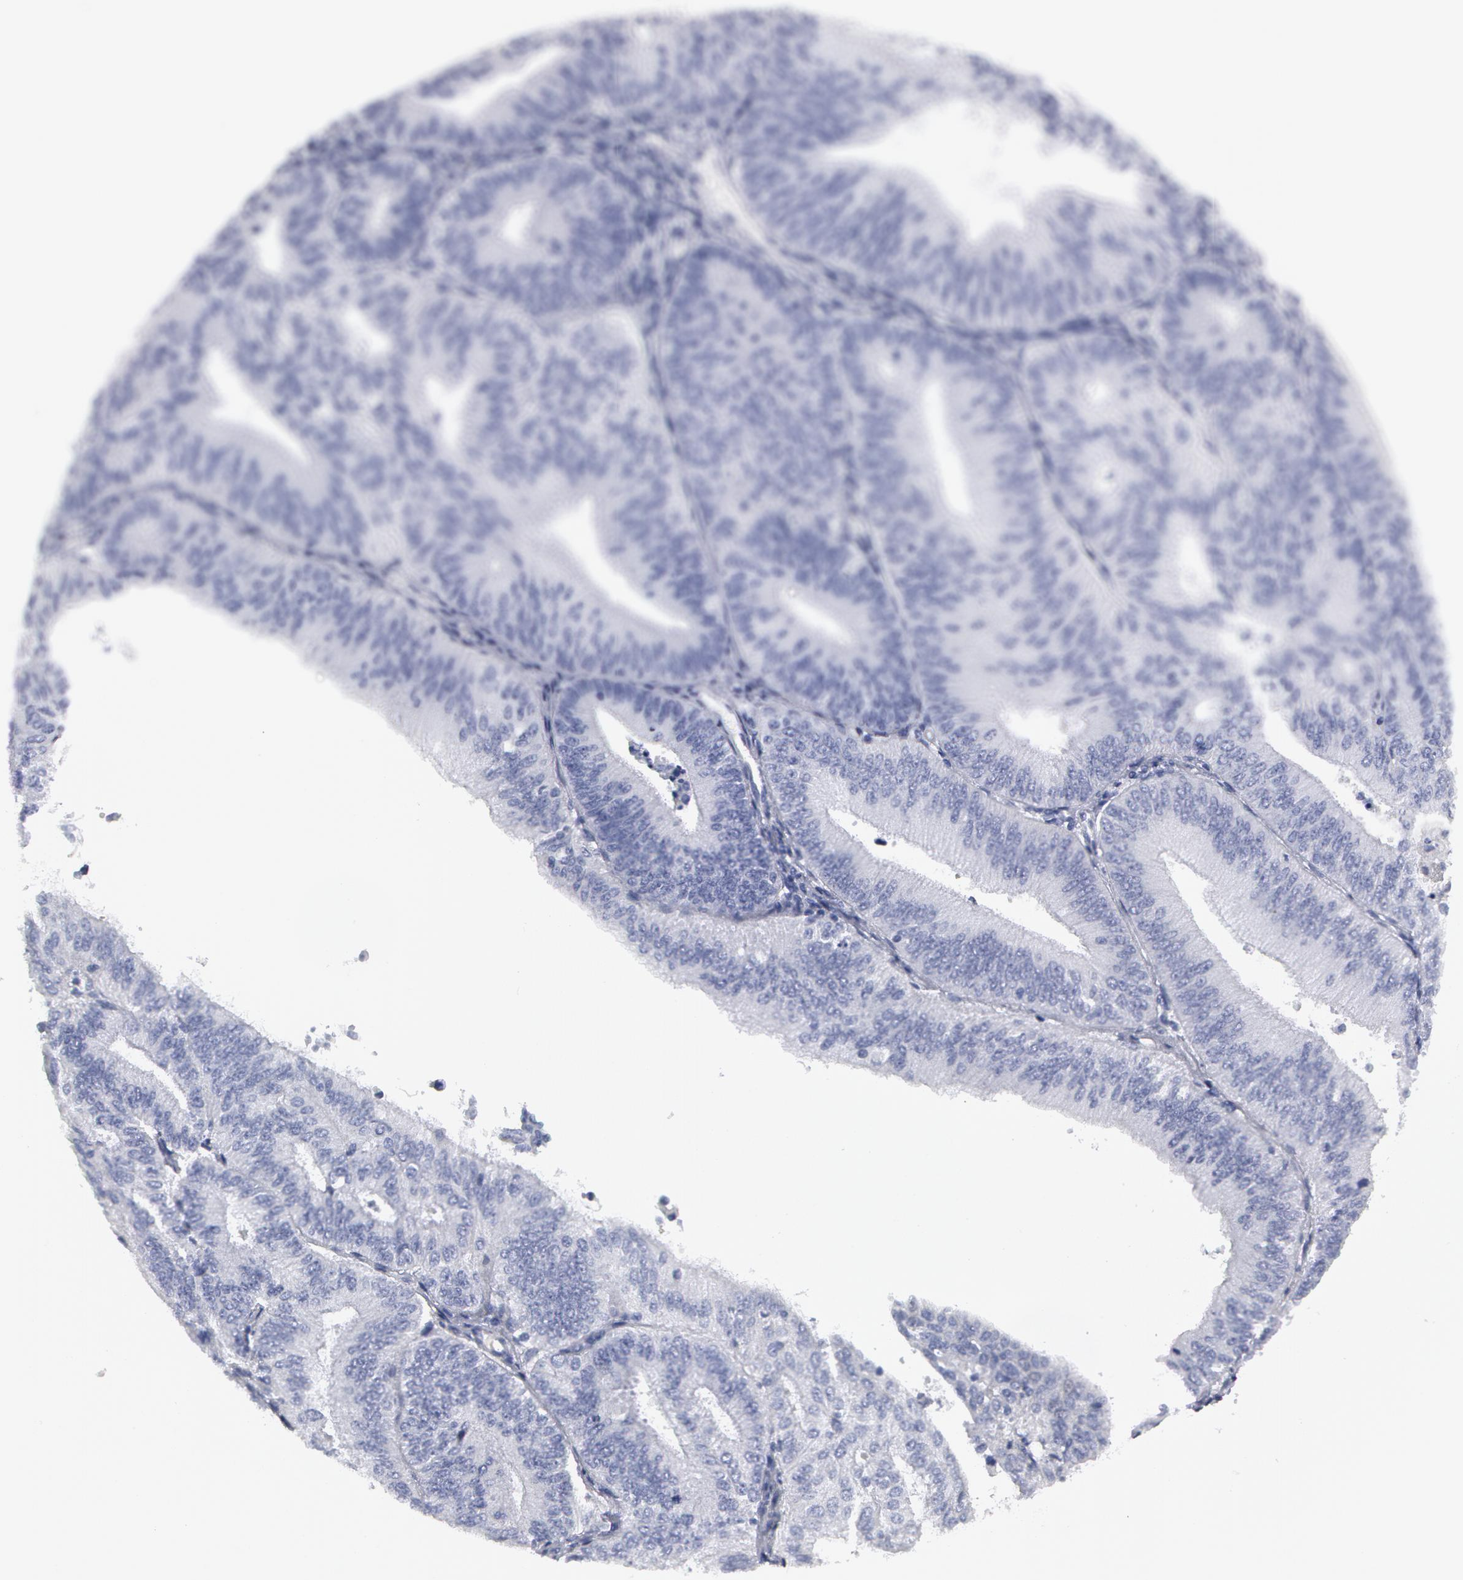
{"staining": {"intensity": "negative", "quantity": "none", "location": "none"}, "tissue": "endometrial cancer", "cell_type": "Tumor cells", "image_type": "cancer", "snomed": [{"axis": "morphology", "description": "Adenocarcinoma, NOS"}, {"axis": "topography", "description": "Endometrium"}], "caption": "The micrograph reveals no significant expression in tumor cells of endometrial cancer (adenocarcinoma).", "gene": "SMC1B", "patient": {"sex": "female", "age": 55}}